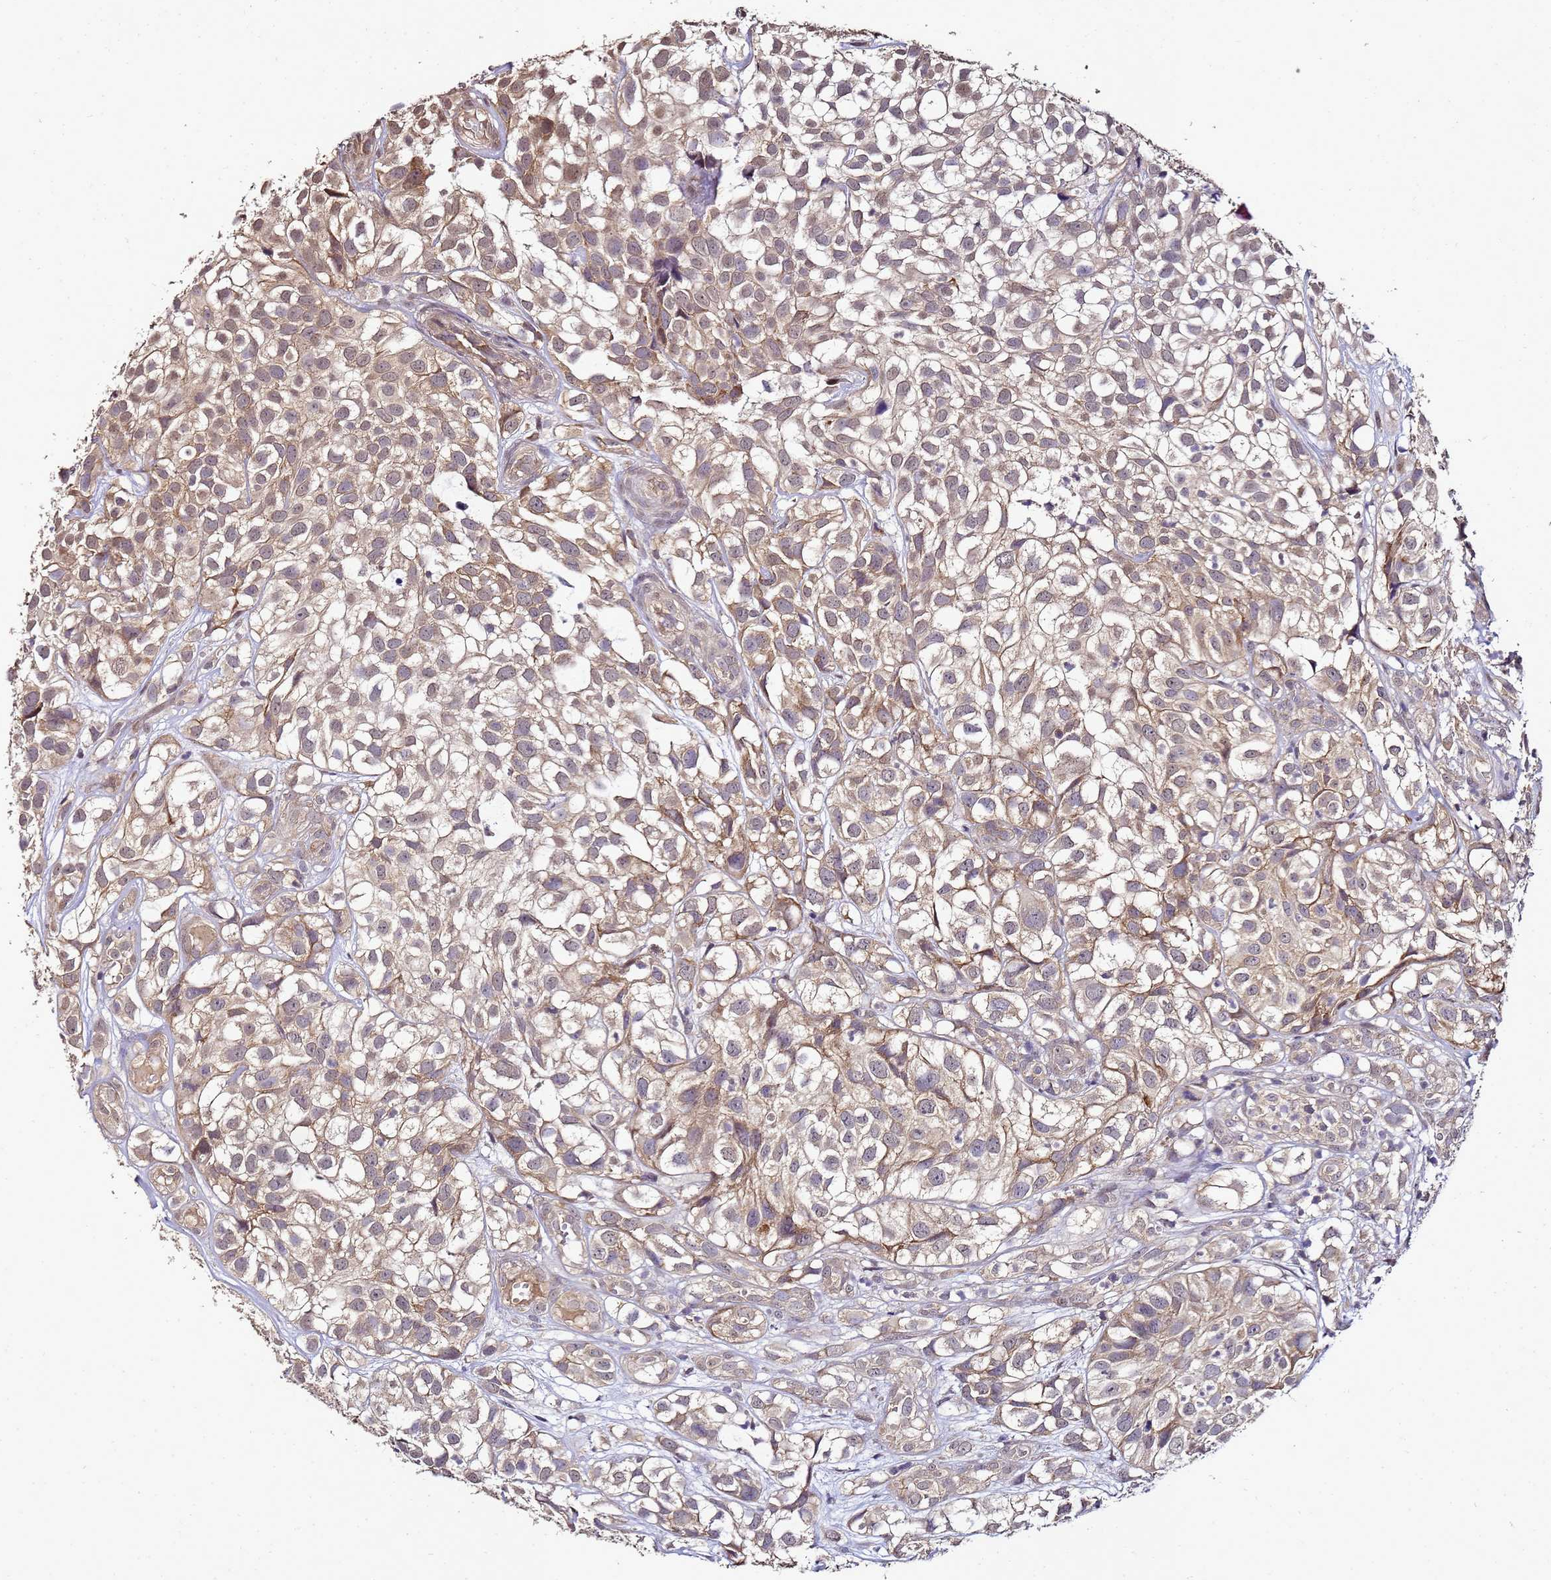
{"staining": {"intensity": "weak", "quantity": ">75%", "location": "cytoplasmic/membranous"}, "tissue": "urothelial cancer", "cell_type": "Tumor cells", "image_type": "cancer", "snomed": [{"axis": "morphology", "description": "Urothelial carcinoma, High grade"}, {"axis": "topography", "description": "Urinary bladder"}], "caption": "Urothelial cancer stained for a protein demonstrates weak cytoplasmic/membranous positivity in tumor cells. The staining was performed using DAB to visualize the protein expression in brown, while the nuclei were stained in blue with hematoxylin (Magnification: 20x).", "gene": "ANKRD17", "patient": {"sex": "male", "age": 56}}